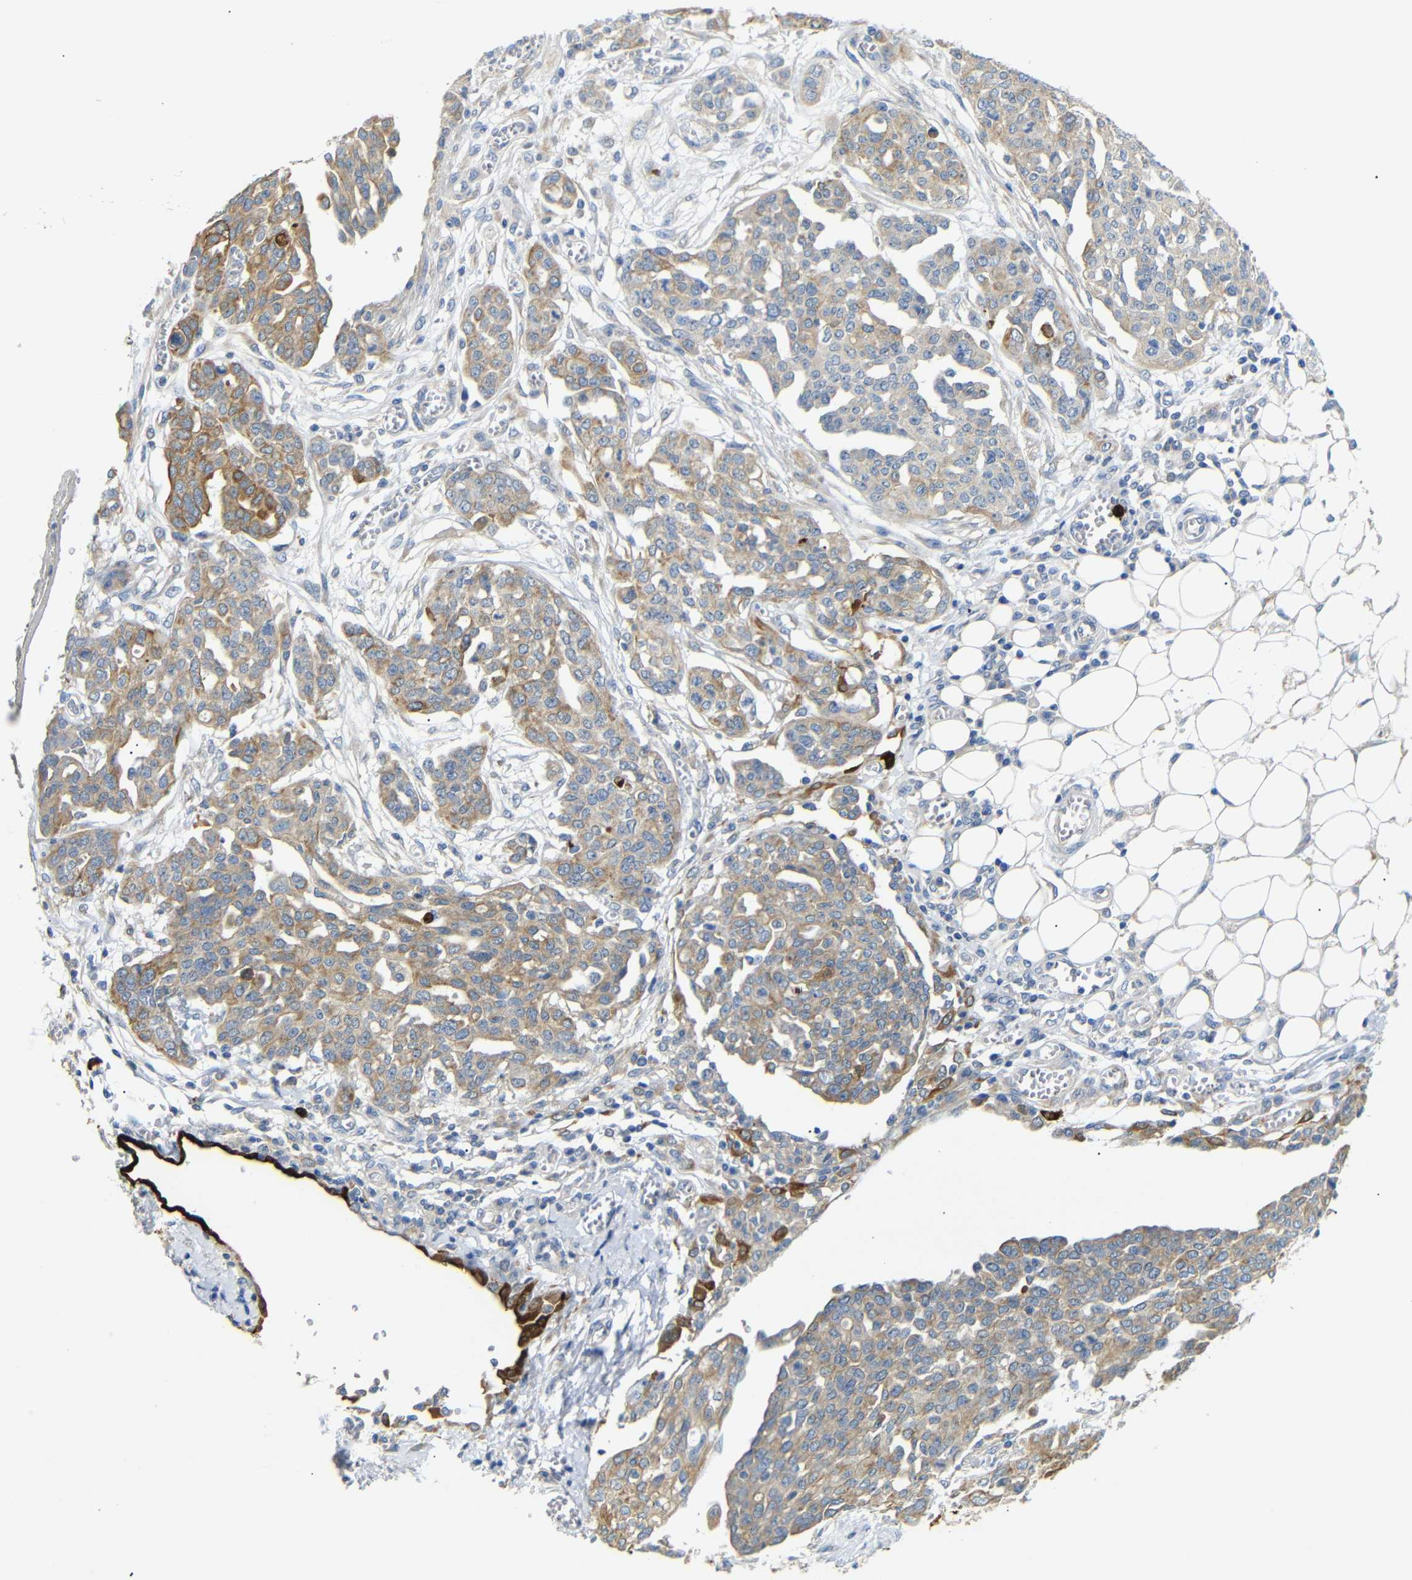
{"staining": {"intensity": "moderate", "quantity": ">75%", "location": "cytoplasmic/membranous"}, "tissue": "ovarian cancer", "cell_type": "Tumor cells", "image_type": "cancer", "snomed": [{"axis": "morphology", "description": "Cystadenocarcinoma, serous, NOS"}, {"axis": "topography", "description": "Soft tissue"}, {"axis": "topography", "description": "Ovary"}], "caption": "Ovarian cancer (serous cystadenocarcinoma) stained with DAB (3,3'-diaminobenzidine) immunohistochemistry reveals medium levels of moderate cytoplasmic/membranous staining in approximately >75% of tumor cells.", "gene": "ALOX15", "patient": {"sex": "female", "age": 57}}